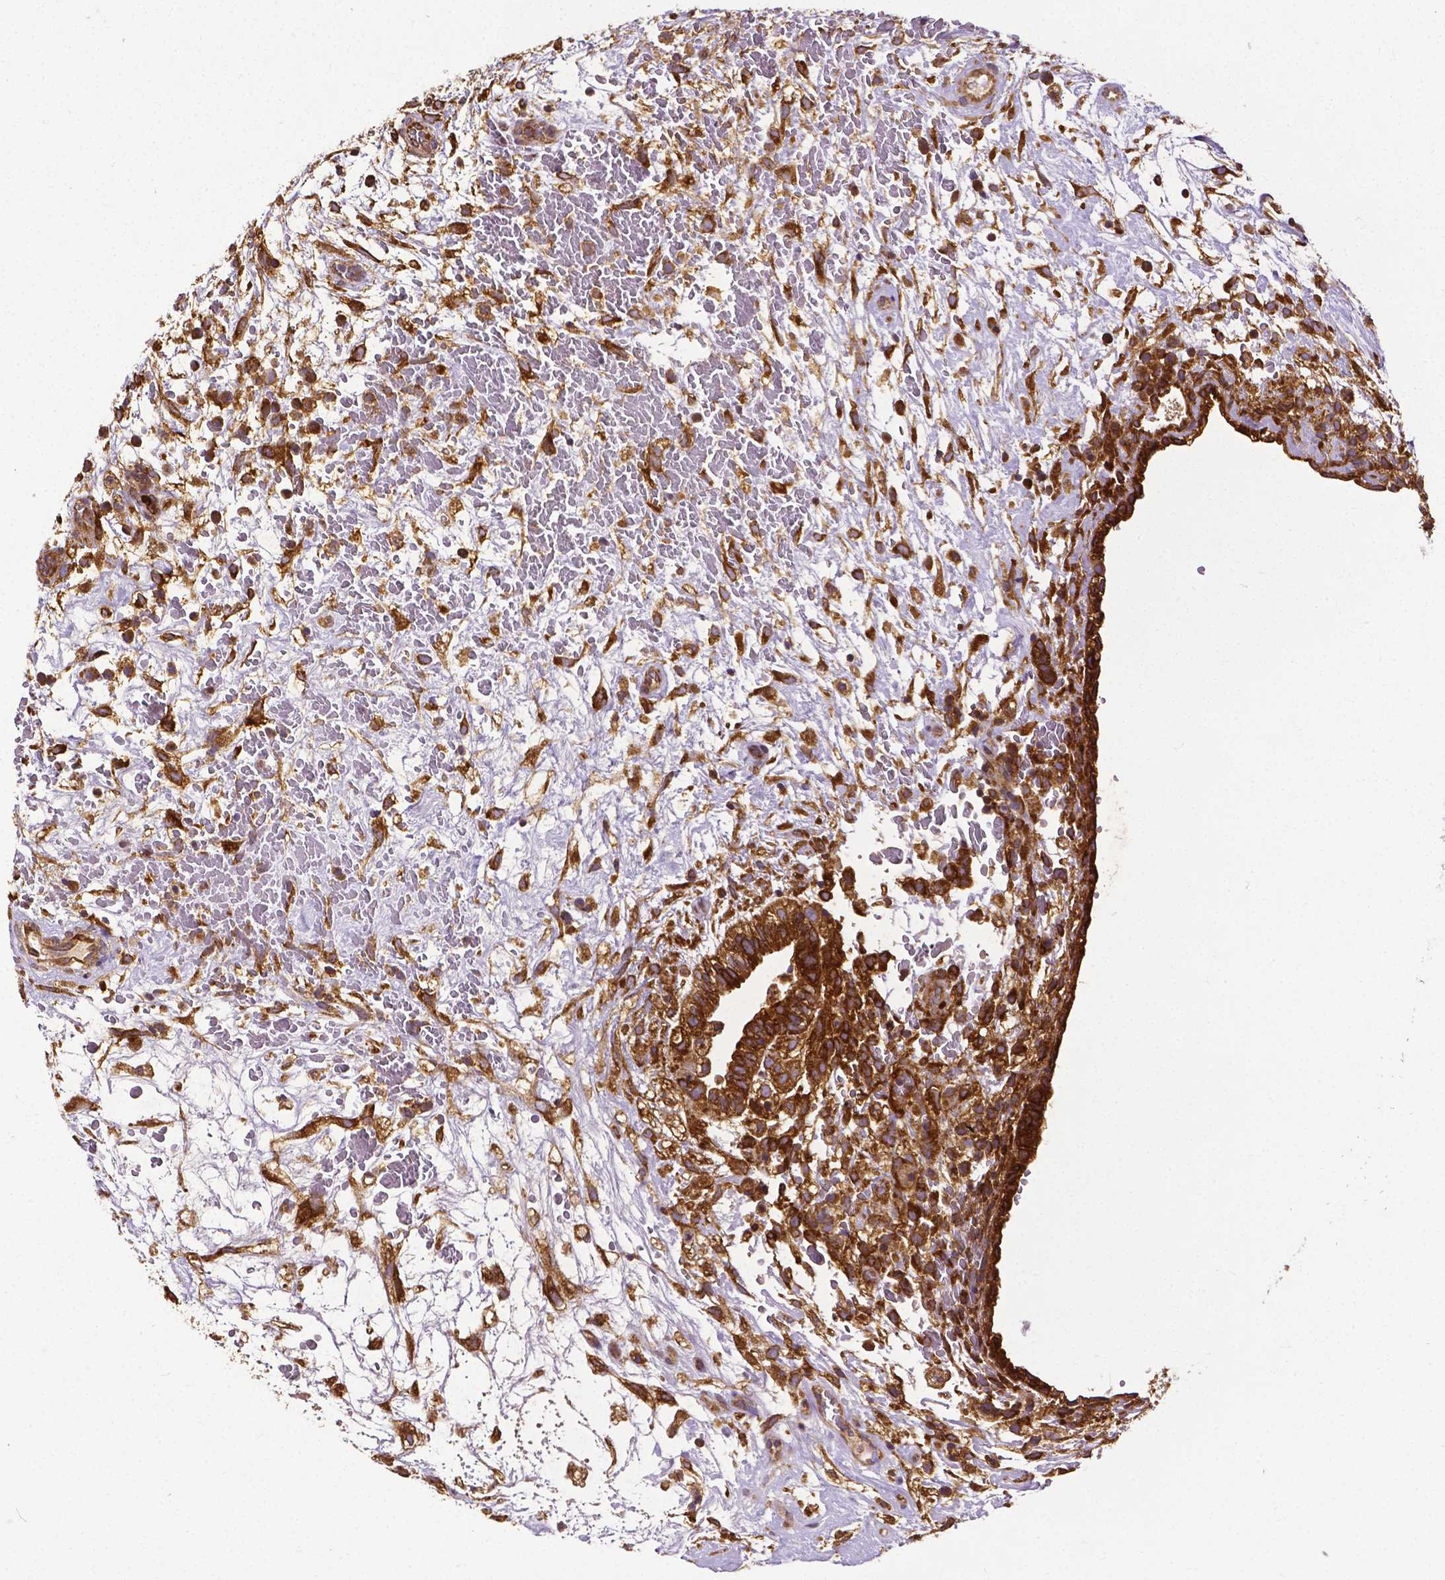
{"staining": {"intensity": "strong", "quantity": ">75%", "location": "cytoplasmic/membranous"}, "tissue": "testis cancer", "cell_type": "Tumor cells", "image_type": "cancer", "snomed": [{"axis": "morphology", "description": "Normal tissue, NOS"}, {"axis": "morphology", "description": "Carcinoma, Embryonal, NOS"}, {"axis": "topography", "description": "Testis"}], "caption": "A micrograph showing strong cytoplasmic/membranous positivity in about >75% of tumor cells in embryonal carcinoma (testis), as visualized by brown immunohistochemical staining.", "gene": "DICER1", "patient": {"sex": "male", "age": 32}}